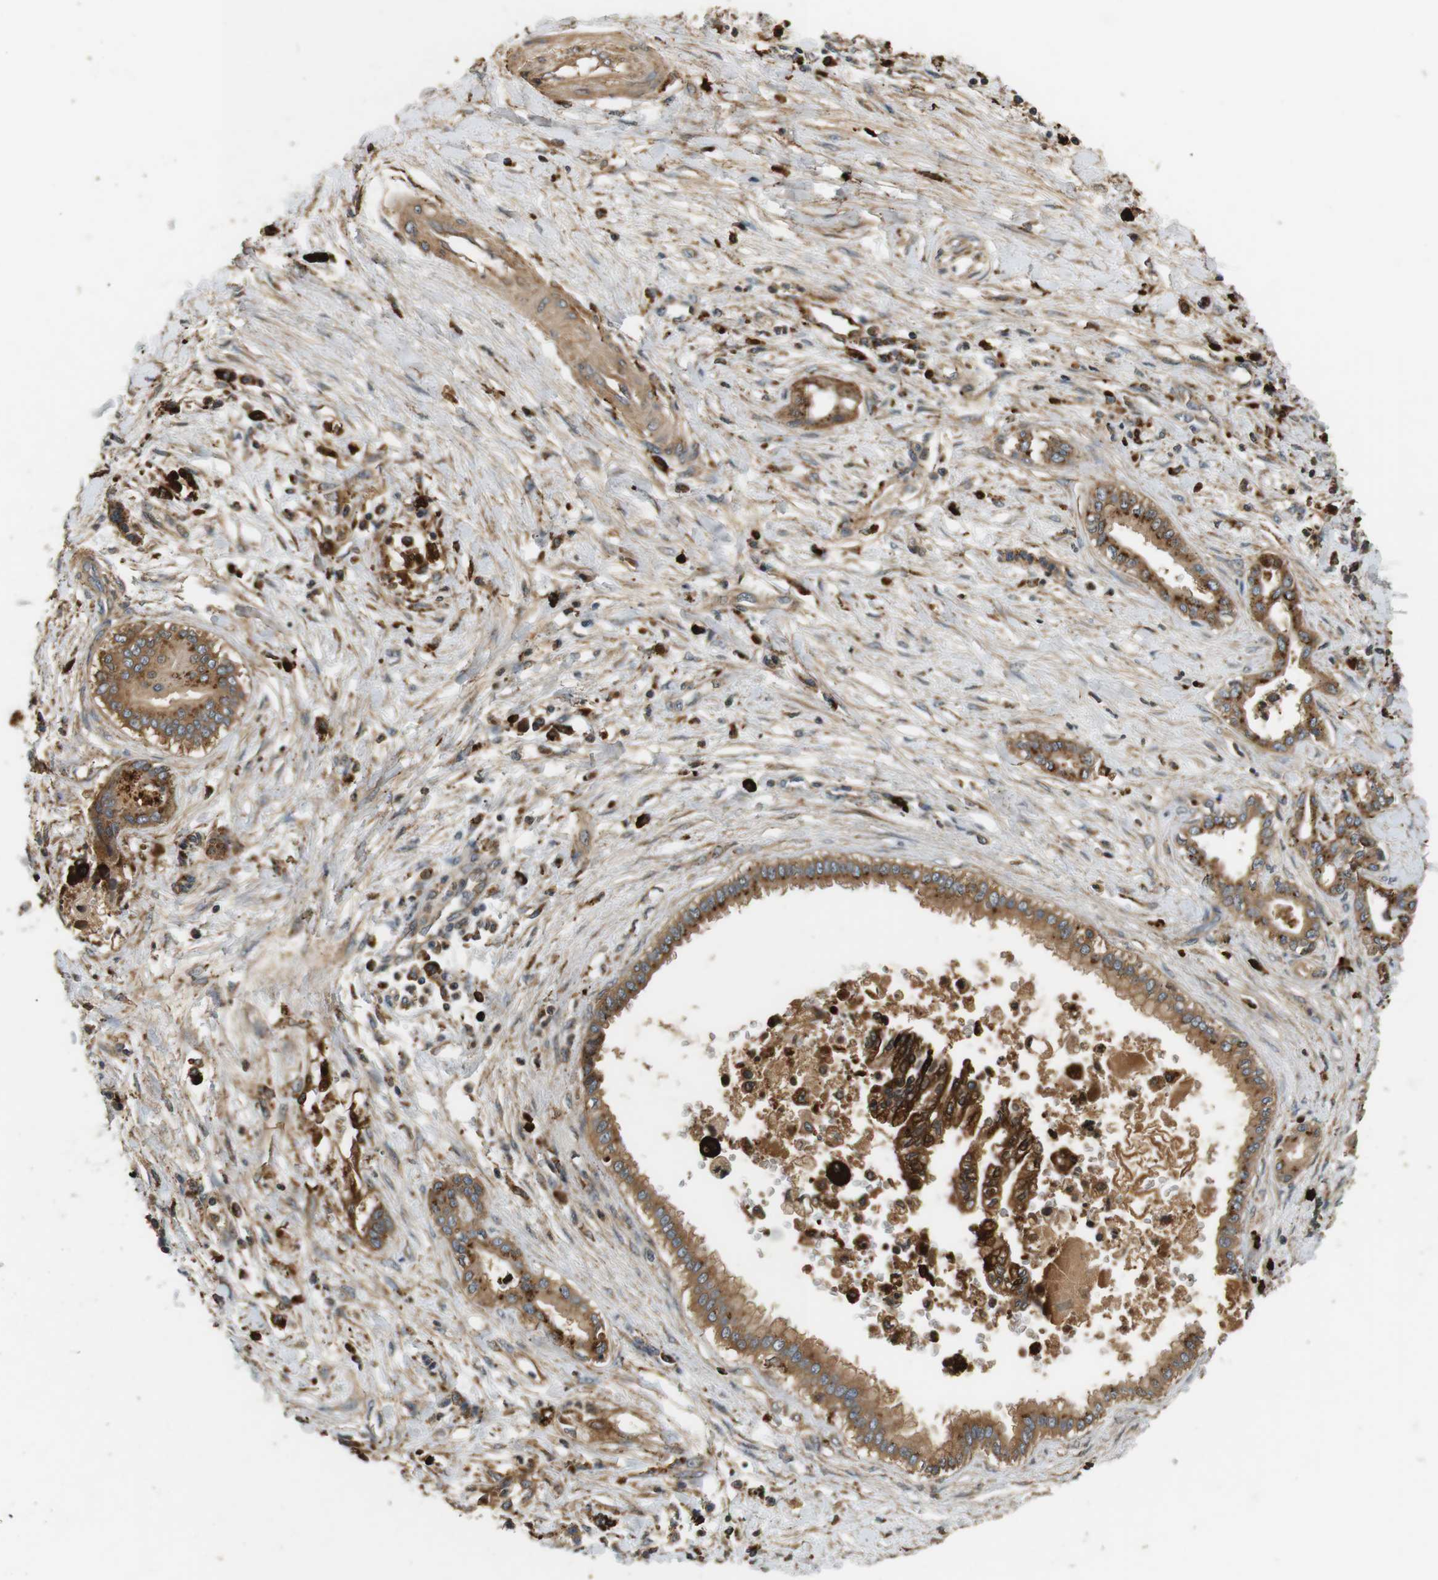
{"staining": {"intensity": "moderate", "quantity": ">75%", "location": "cytoplasmic/membranous,nuclear"}, "tissue": "pancreatic cancer", "cell_type": "Tumor cells", "image_type": "cancer", "snomed": [{"axis": "morphology", "description": "Adenocarcinoma, NOS"}, {"axis": "topography", "description": "Pancreas"}], "caption": "Brown immunohistochemical staining in pancreatic cancer (adenocarcinoma) displays moderate cytoplasmic/membranous and nuclear positivity in approximately >75% of tumor cells. Using DAB (3,3'-diaminobenzidine) (brown) and hematoxylin (blue) stains, captured at high magnification using brightfield microscopy.", "gene": "TXNRD1", "patient": {"sex": "male", "age": 56}}